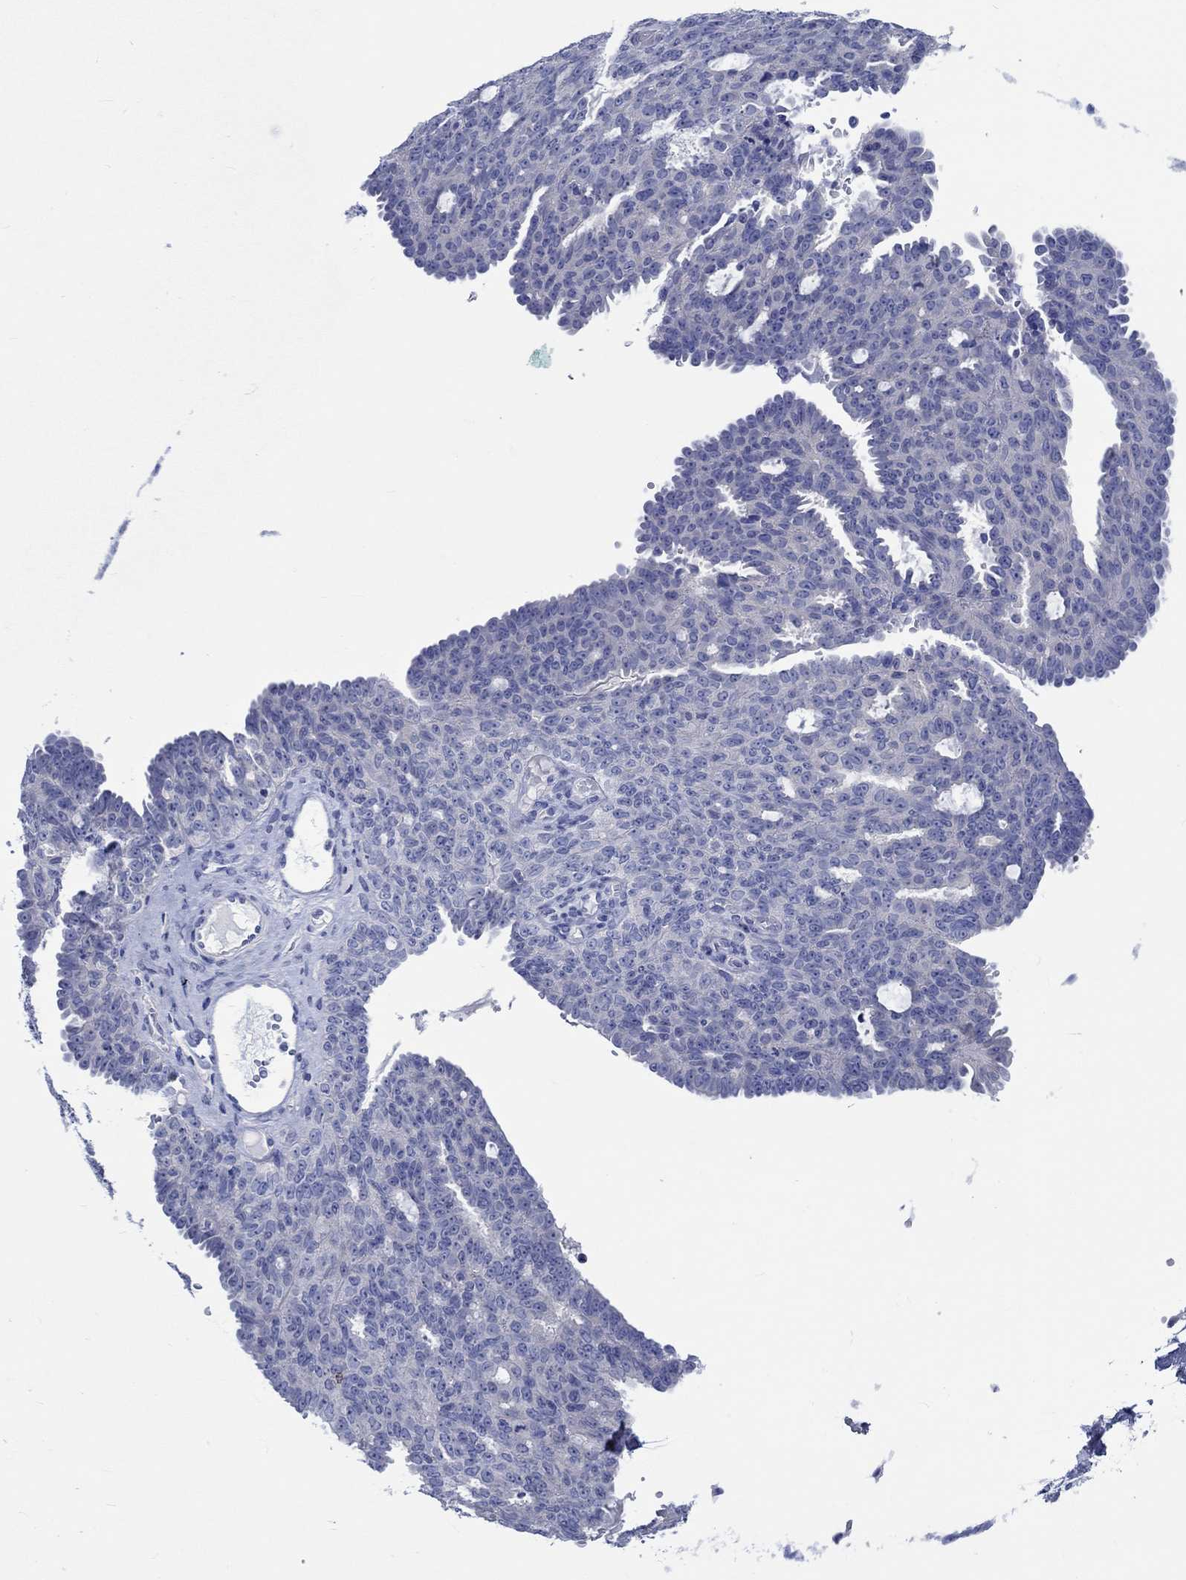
{"staining": {"intensity": "negative", "quantity": "none", "location": "none"}, "tissue": "ovarian cancer", "cell_type": "Tumor cells", "image_type": "cancer", "snomed": [{"axis": "morphology", "description": "Cystadenocarcinoma, serous, NOS"}, {"axis": "topography", "description": "Ovary"}], "caption": "There is no significant staining in tumor cells of ovarian cancer.", "gene": "PTPRN2", "patient": {"sex": "female", "age": 71}}